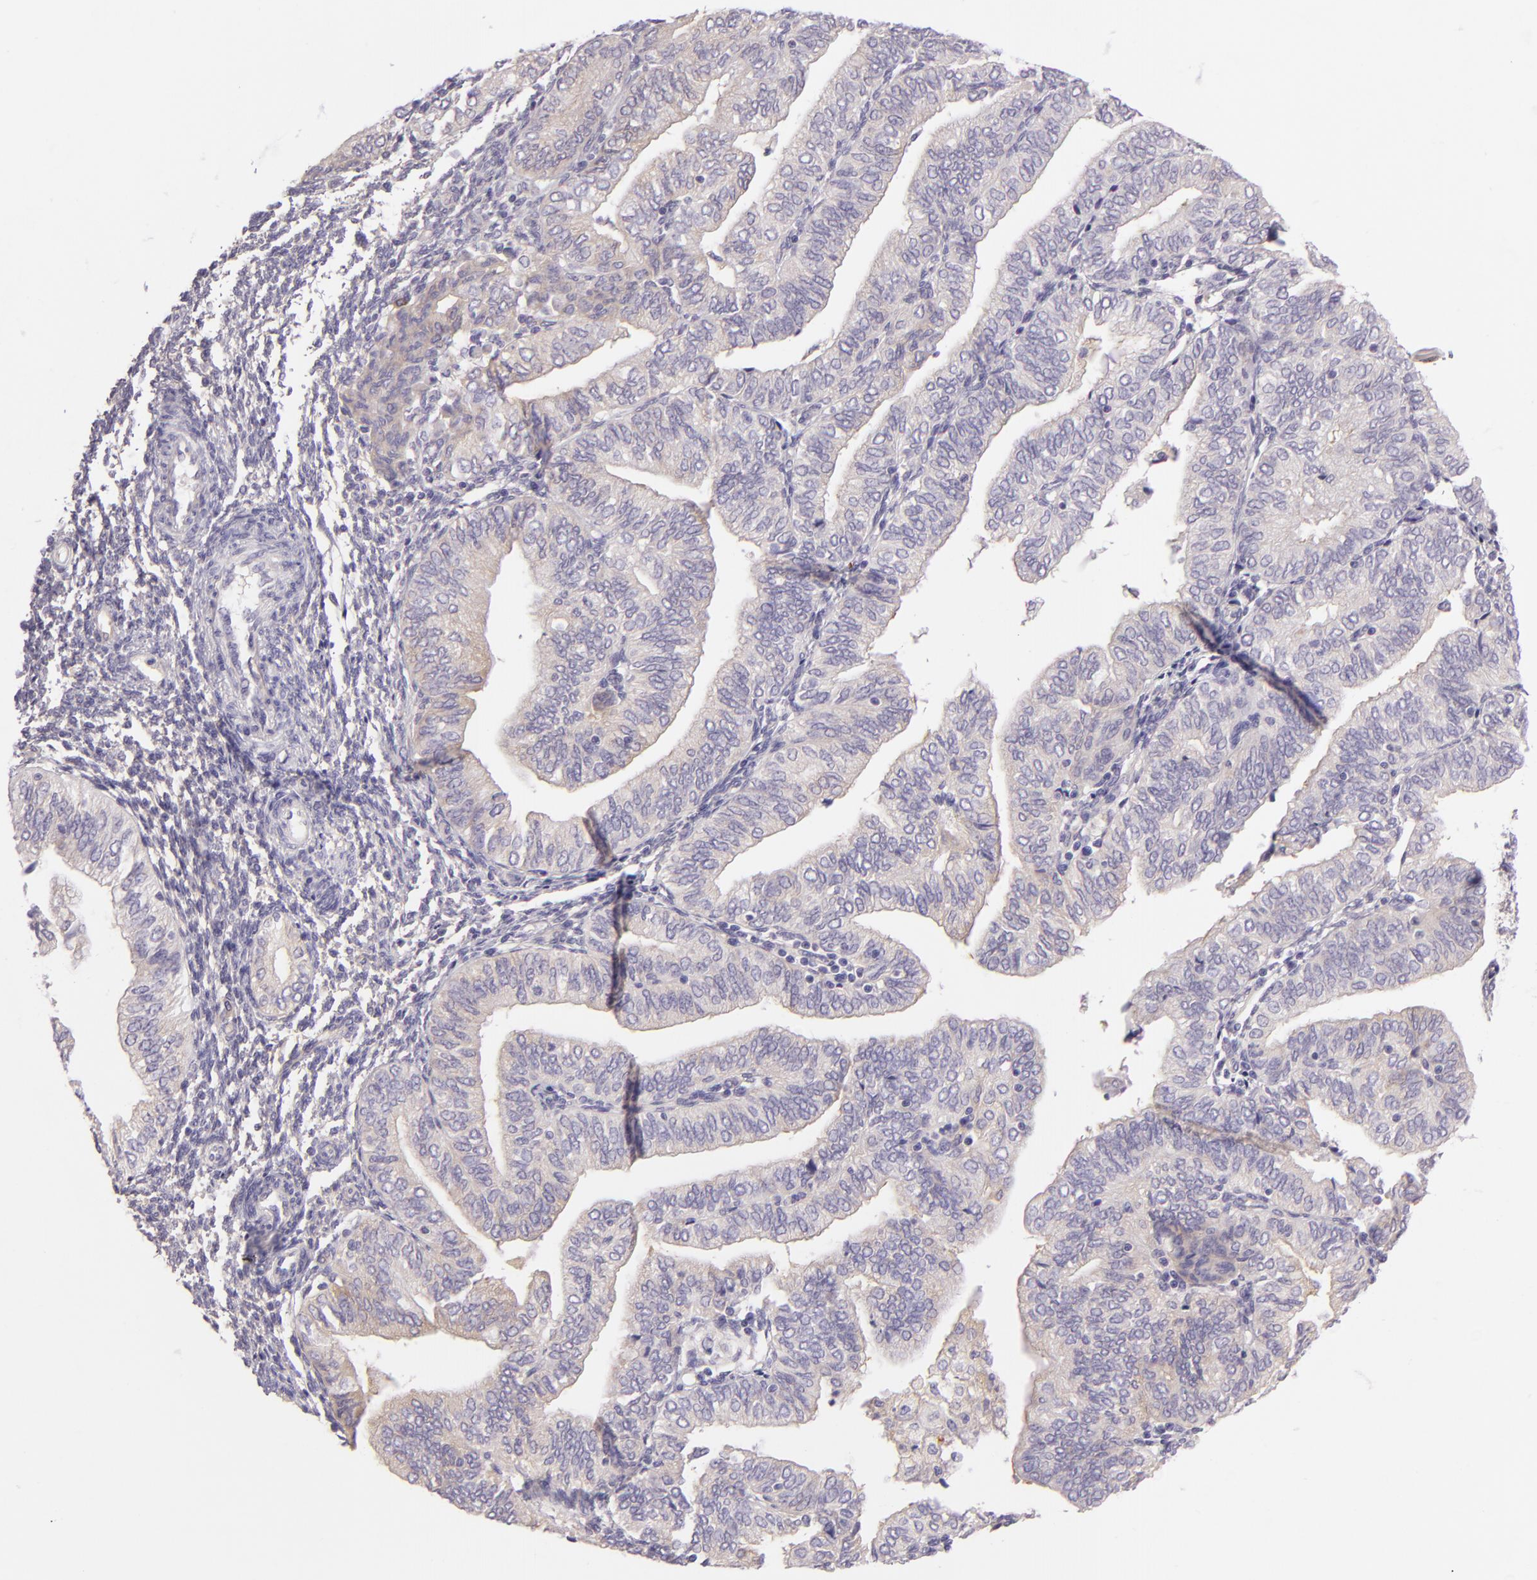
{"staining": {"intensity": "negative", "quantity": "none", "location": "none"}, "tissue": "endometrial cancer", "cell_type": "Tumor cells", "image_type": "cancer", "snomed": [{"axis": "morphology", "description": "Adenocarcinoma, NOS"}, {"axis": "topography", "description": "Endometrium"}], "caption": "Image shows no significant protein positivity in tumor cells of endometrial cancer (adenocarcinoma).", "gene": "ZC3H7B", "patient": {"sex": "female", "age": 51}}